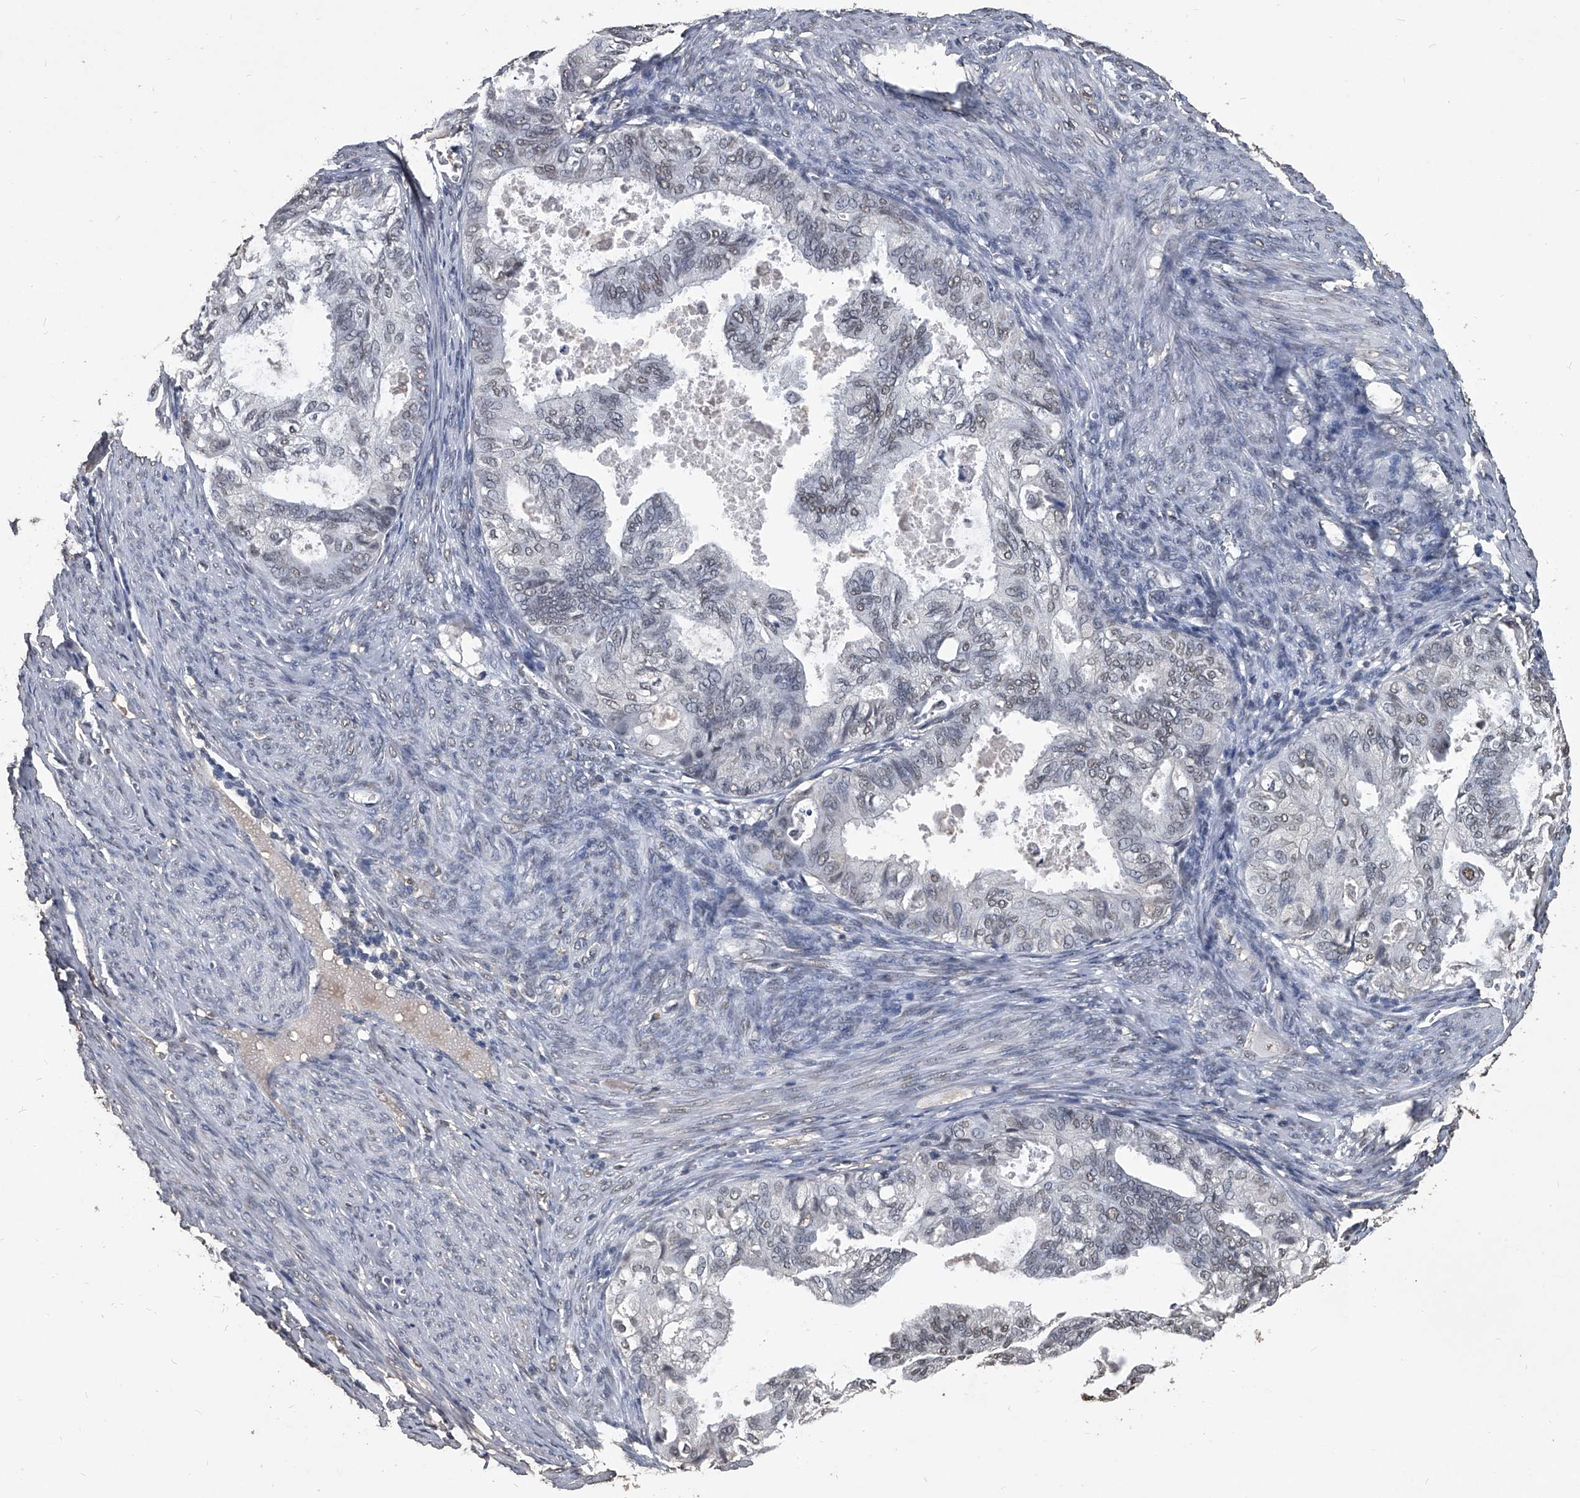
{"staining": {"intensity": "weak", "quantity": "<25%", "location": "nuclear"}, "tissue": "cervical cancer", "cell_type": "Tumor cells", "image_type": "cancer", "snomed": [{"axis": "morphology", "description": "Normal tissue, NOS"}, {"axis": "morphology", "description": "Adenocarcinoma, NOS"}, {"axis": "topography", "description": "Cervix"}, {"axis": "topography", "description": "Endometrium"}], "caption": "Micrograph shows no protein positivity in tumor cells of adenocarcinoma (cervical) tissue.", "gene": "MATR3", "patient": {"sex": "female", "age": 86}}